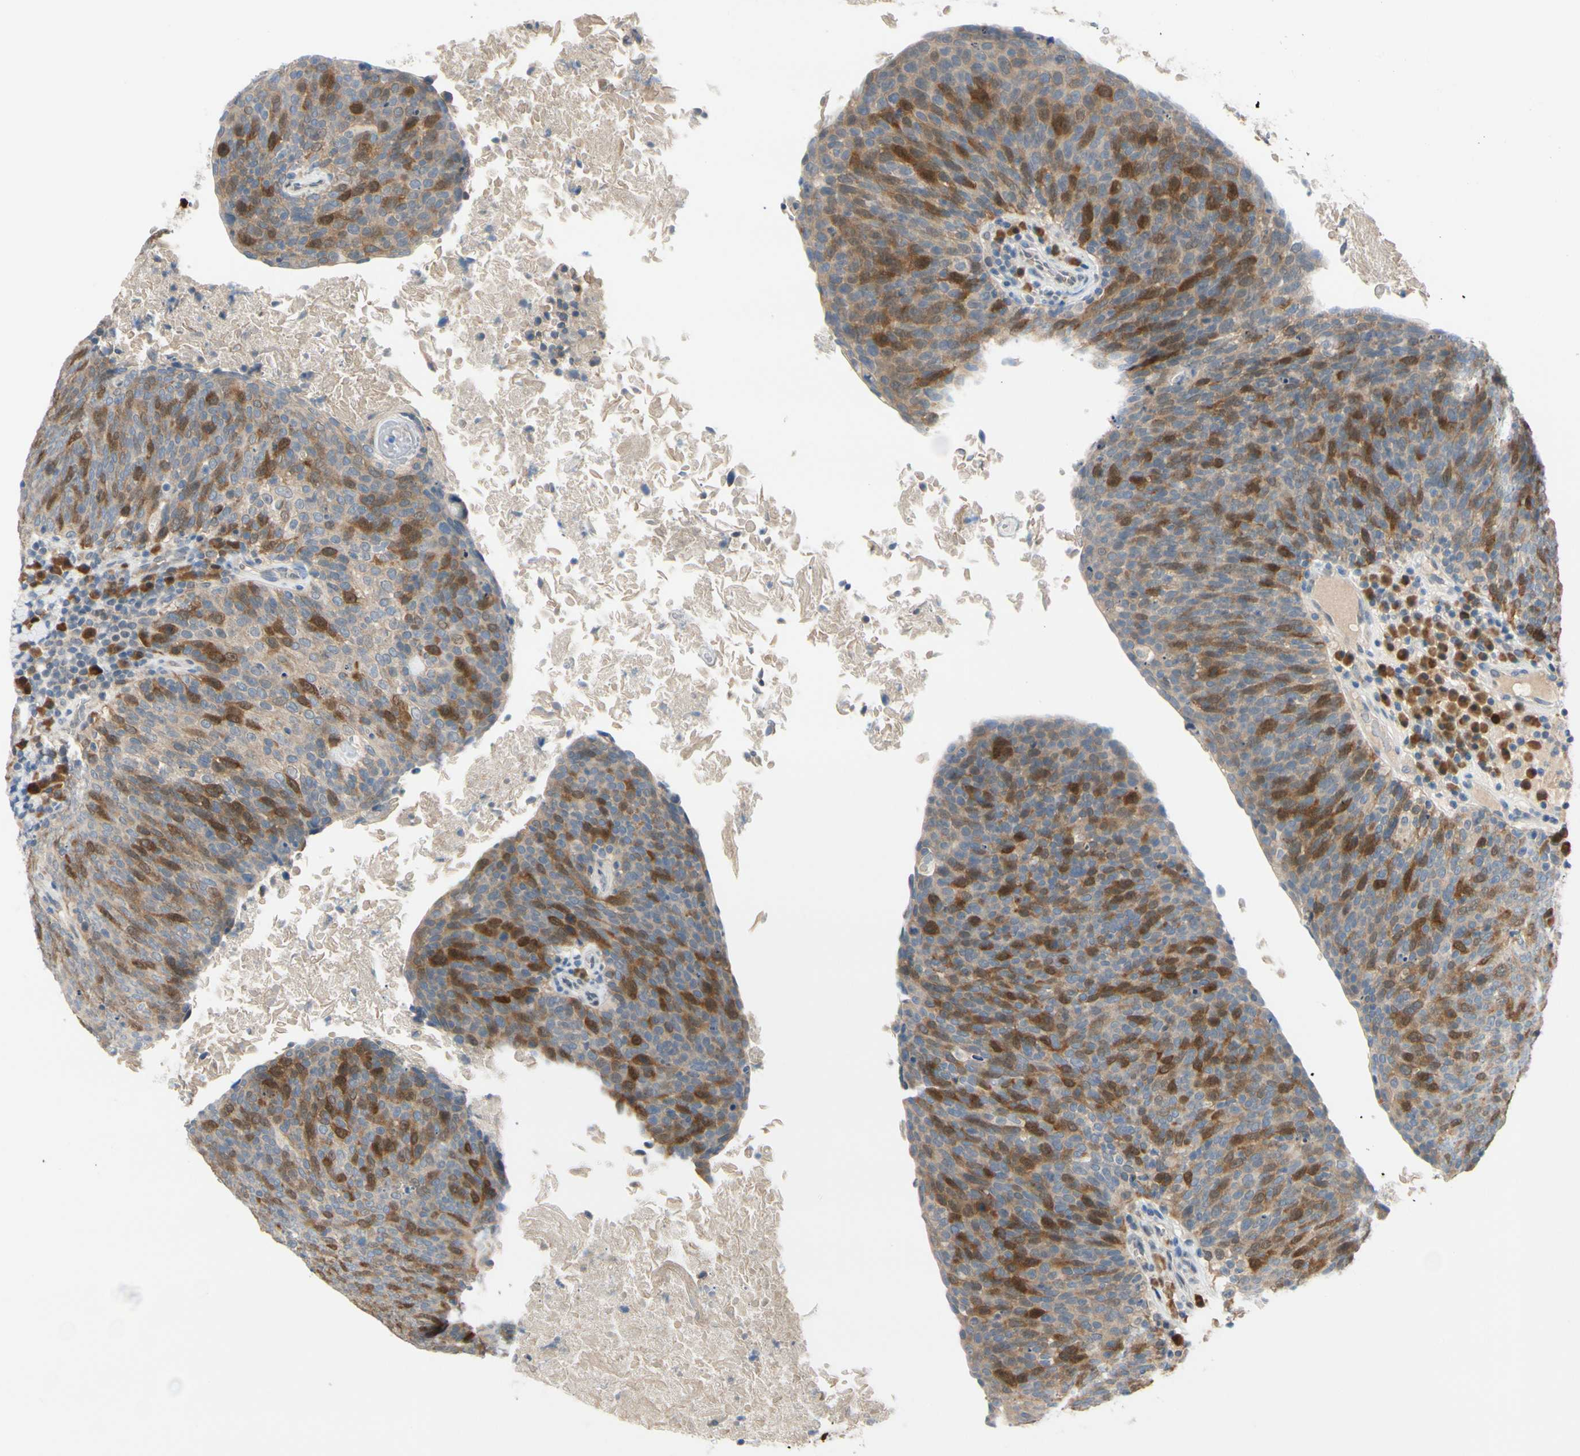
{"staining": {"intensity": "strong", "quantity": "25%-75%", "location": "cytoplasmic/membranous,nuclear"}, "tissue": "head and neck cancer", "cell_type": "Tumor cells", "image_type": "cancer", "snomed": [{"axis": "morphology", "description": "Squamous cell carcinoma, NOS"}, {"axis": "morphology", "description": "Squamous cell carcinoma, metastatic, NOS"}, {"axis": "topography", "description": "Lymph node"}, {"axis": "topography", "description": "Head-Neck"}], "caption": "Immunohistochemistry (IHC) of human head and neck cancer demonstrates high levels of strong cytoplasmic/membranous and nuclear positivity in approximately 25%-75% of tumor cells. (DAB (3,3'-diaminobenzidine) IHC with brightfield microscopy, high magnification).", "gene": "PTTG1", "patient": {"sex": "male", "age": 62}}